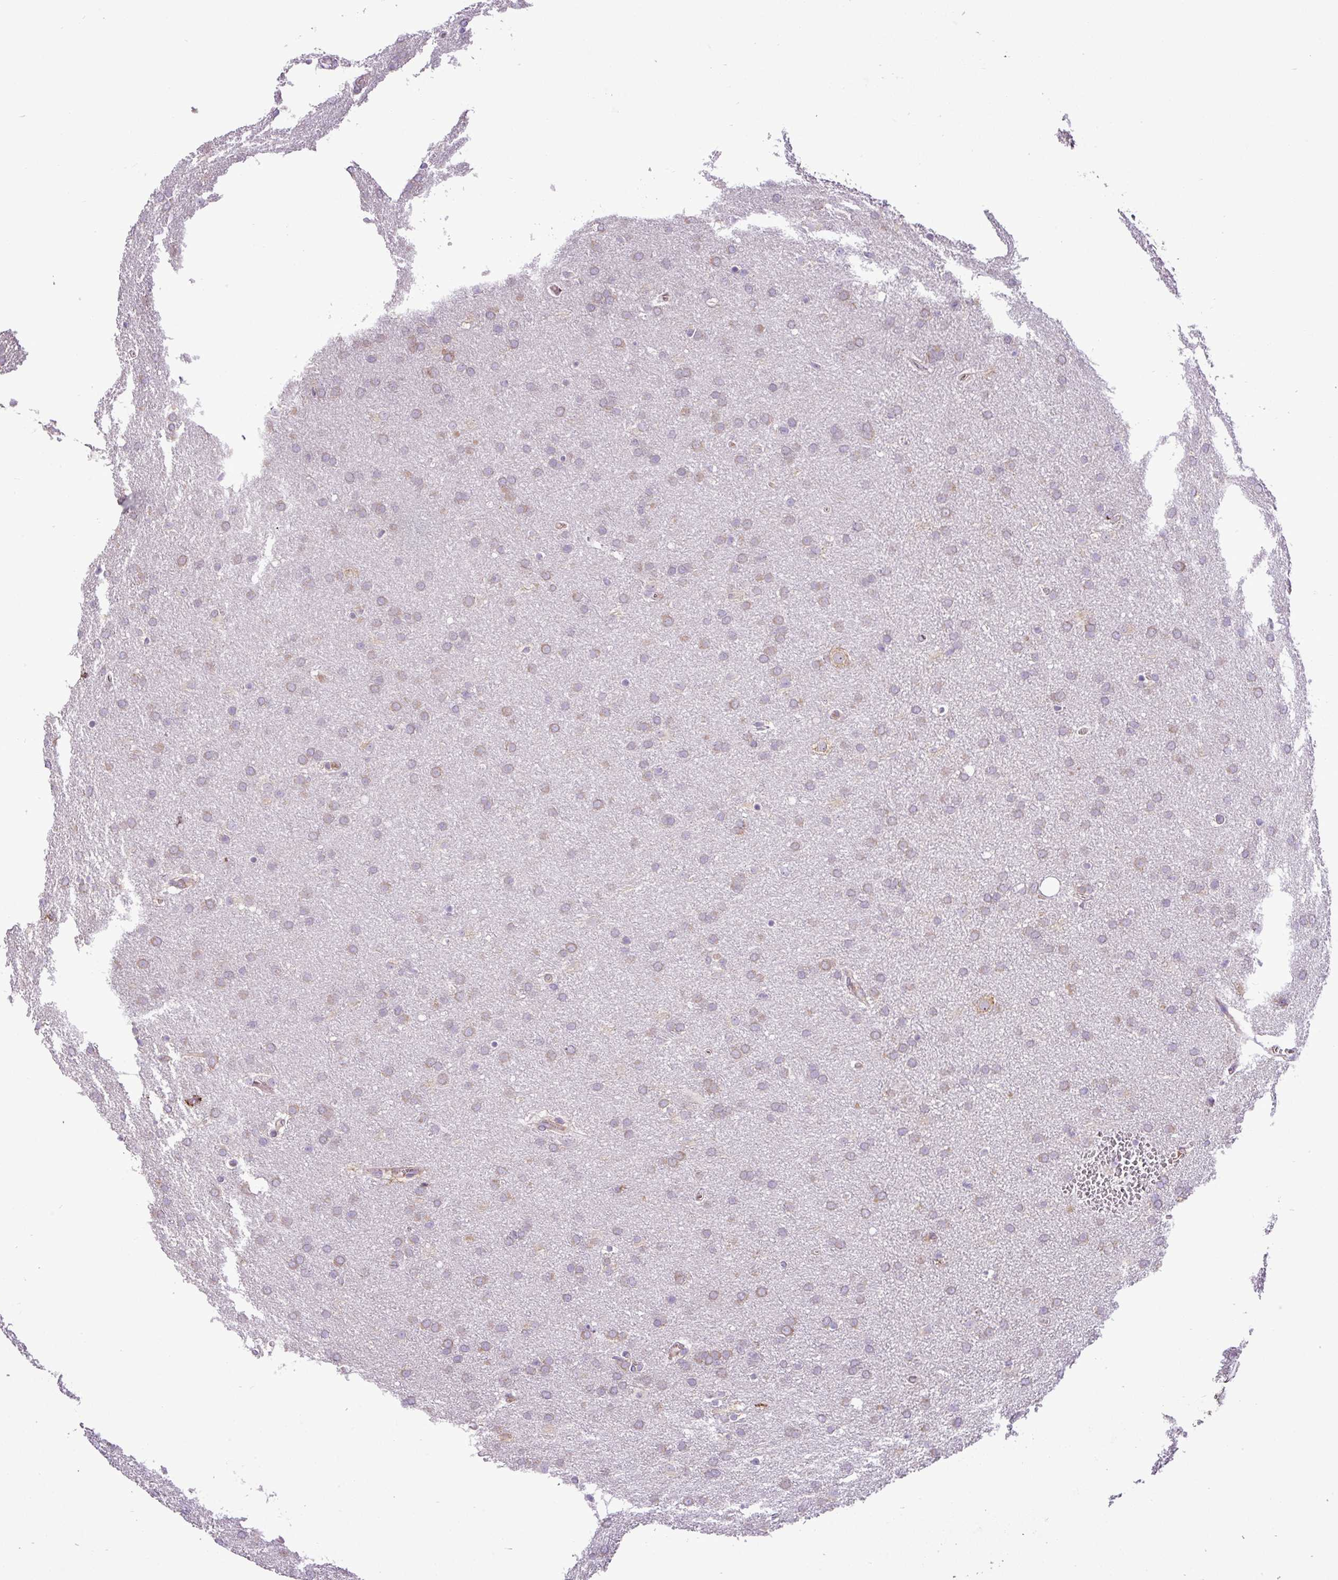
{"staining": {"intensity": "weak", "quantity": "25%-75%", "location": "cytoplasmic/membranous"}, "tissue": "glioma", "cell_type": "Tumor cells", "image_type": "cancer", "snomed": [{"axis": "morphology", "description": "Glioma, malignant, Low grade"}, {"axis": "topography", "description": "Brain"}], "caption": "Protein expression analysis of glioma demonstrates weak cytoplasmic/membranous staining in about 25%-75% of tumor cells.", "gene": "RPL13", "patient": {"sex": "female", "age": 32}}